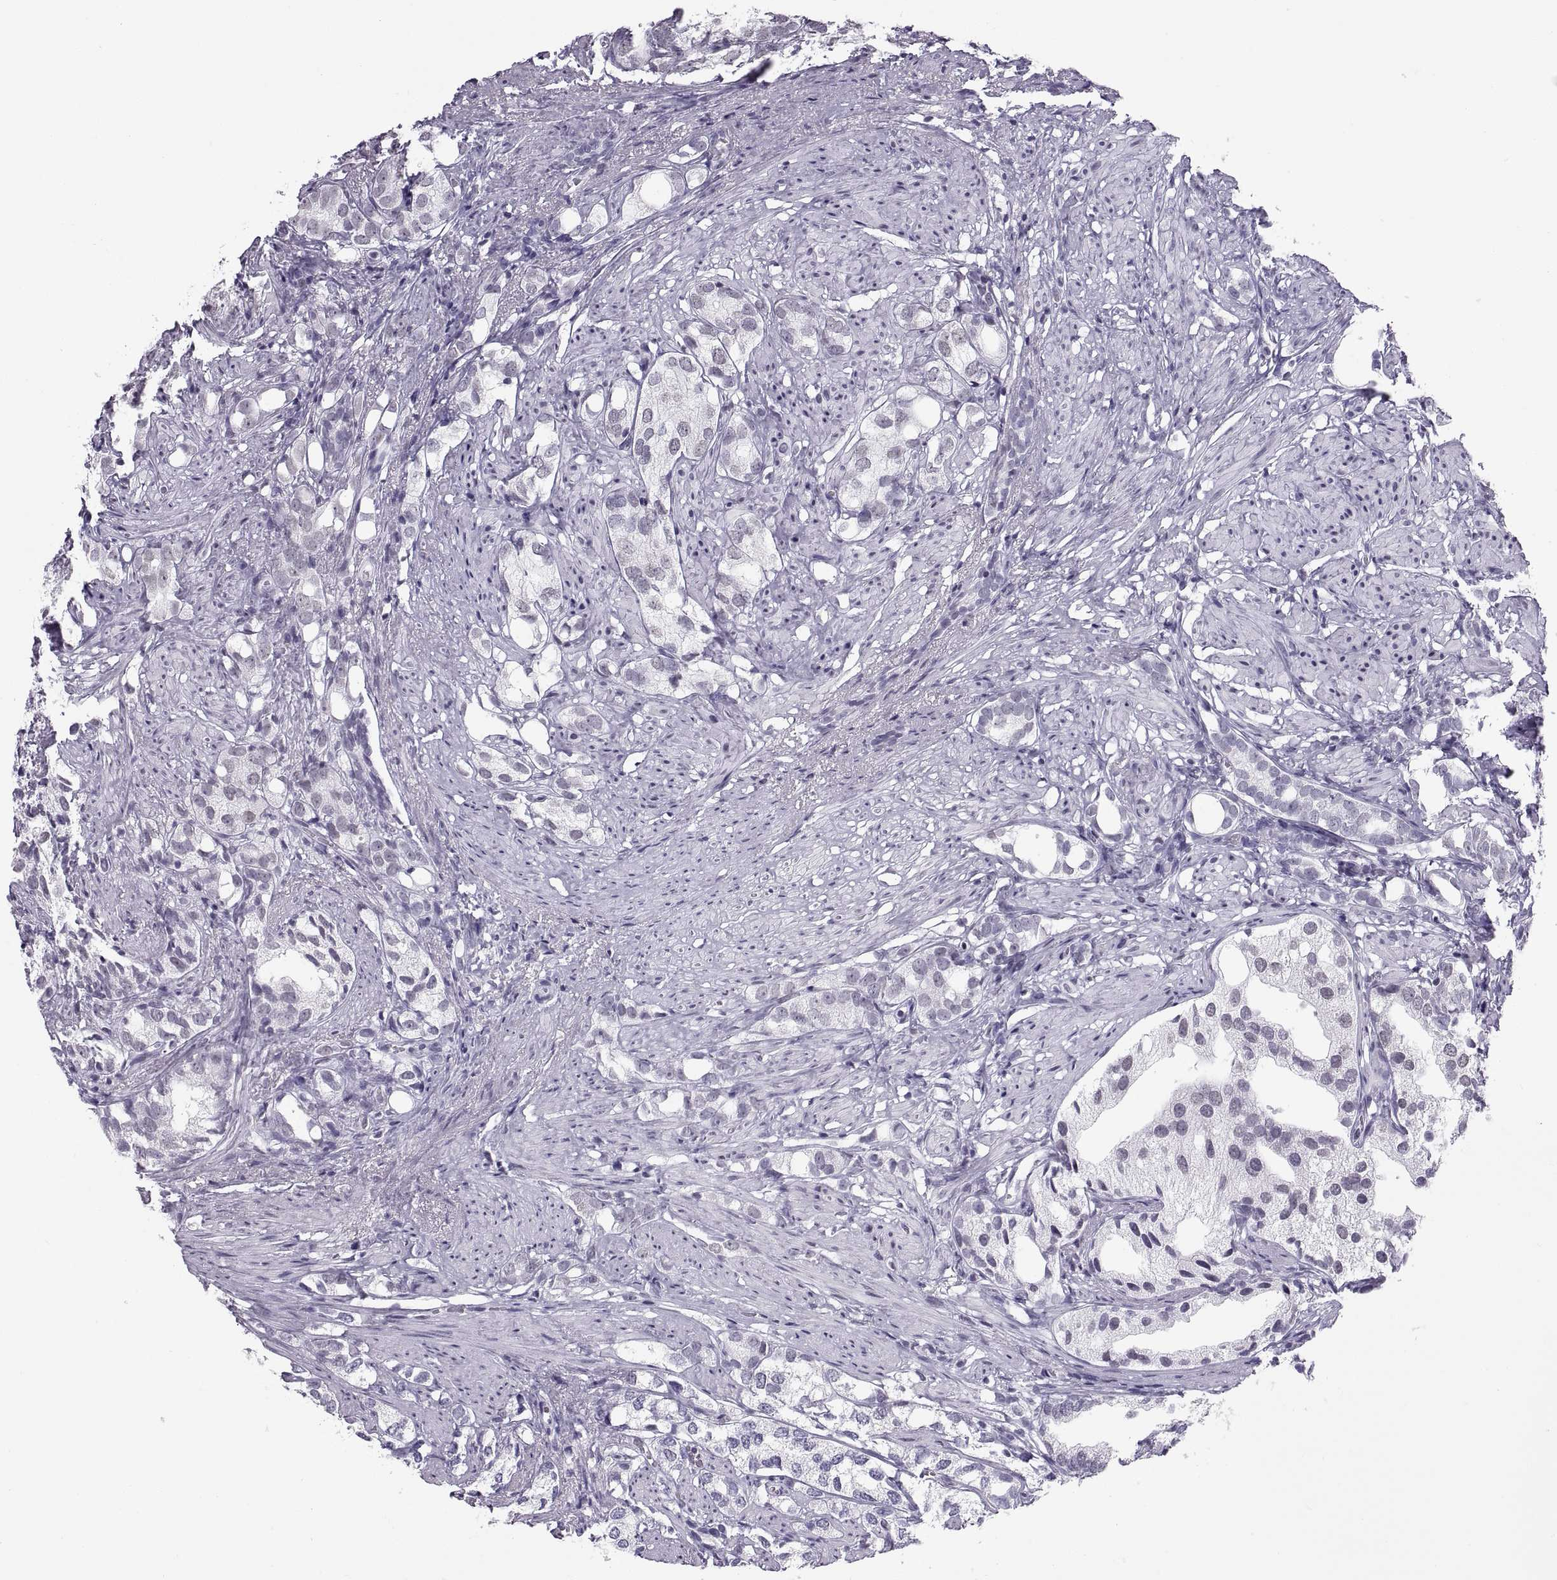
{"staining": {"intensity": "negative", "quantity": "none", "location": "none"}, "tissue": "prostate cancer", "cell_type": "Tumor cells", "image_type": "cancer", "snomed": [{"axis": "morphology", "description": "Adenocarcinoma, High grade"}, {"axis": "topography", "description": "Prostate"}], "caption": "Immunohistochemistry image of neoplastic tissue: prostate cancer stained with DAB (3,3'-diaminobenzidine) displays no significant protein staining in tumor cells. The staining was performed using DAB (3,3'-diaminobenzidine) to visualize the protein expression in brown, while the nuclei were stained in blue with hematoxylin (Magnification: 20x).", "gene": "CARTPT", "patient": {"sex": "male", "age": 82}}